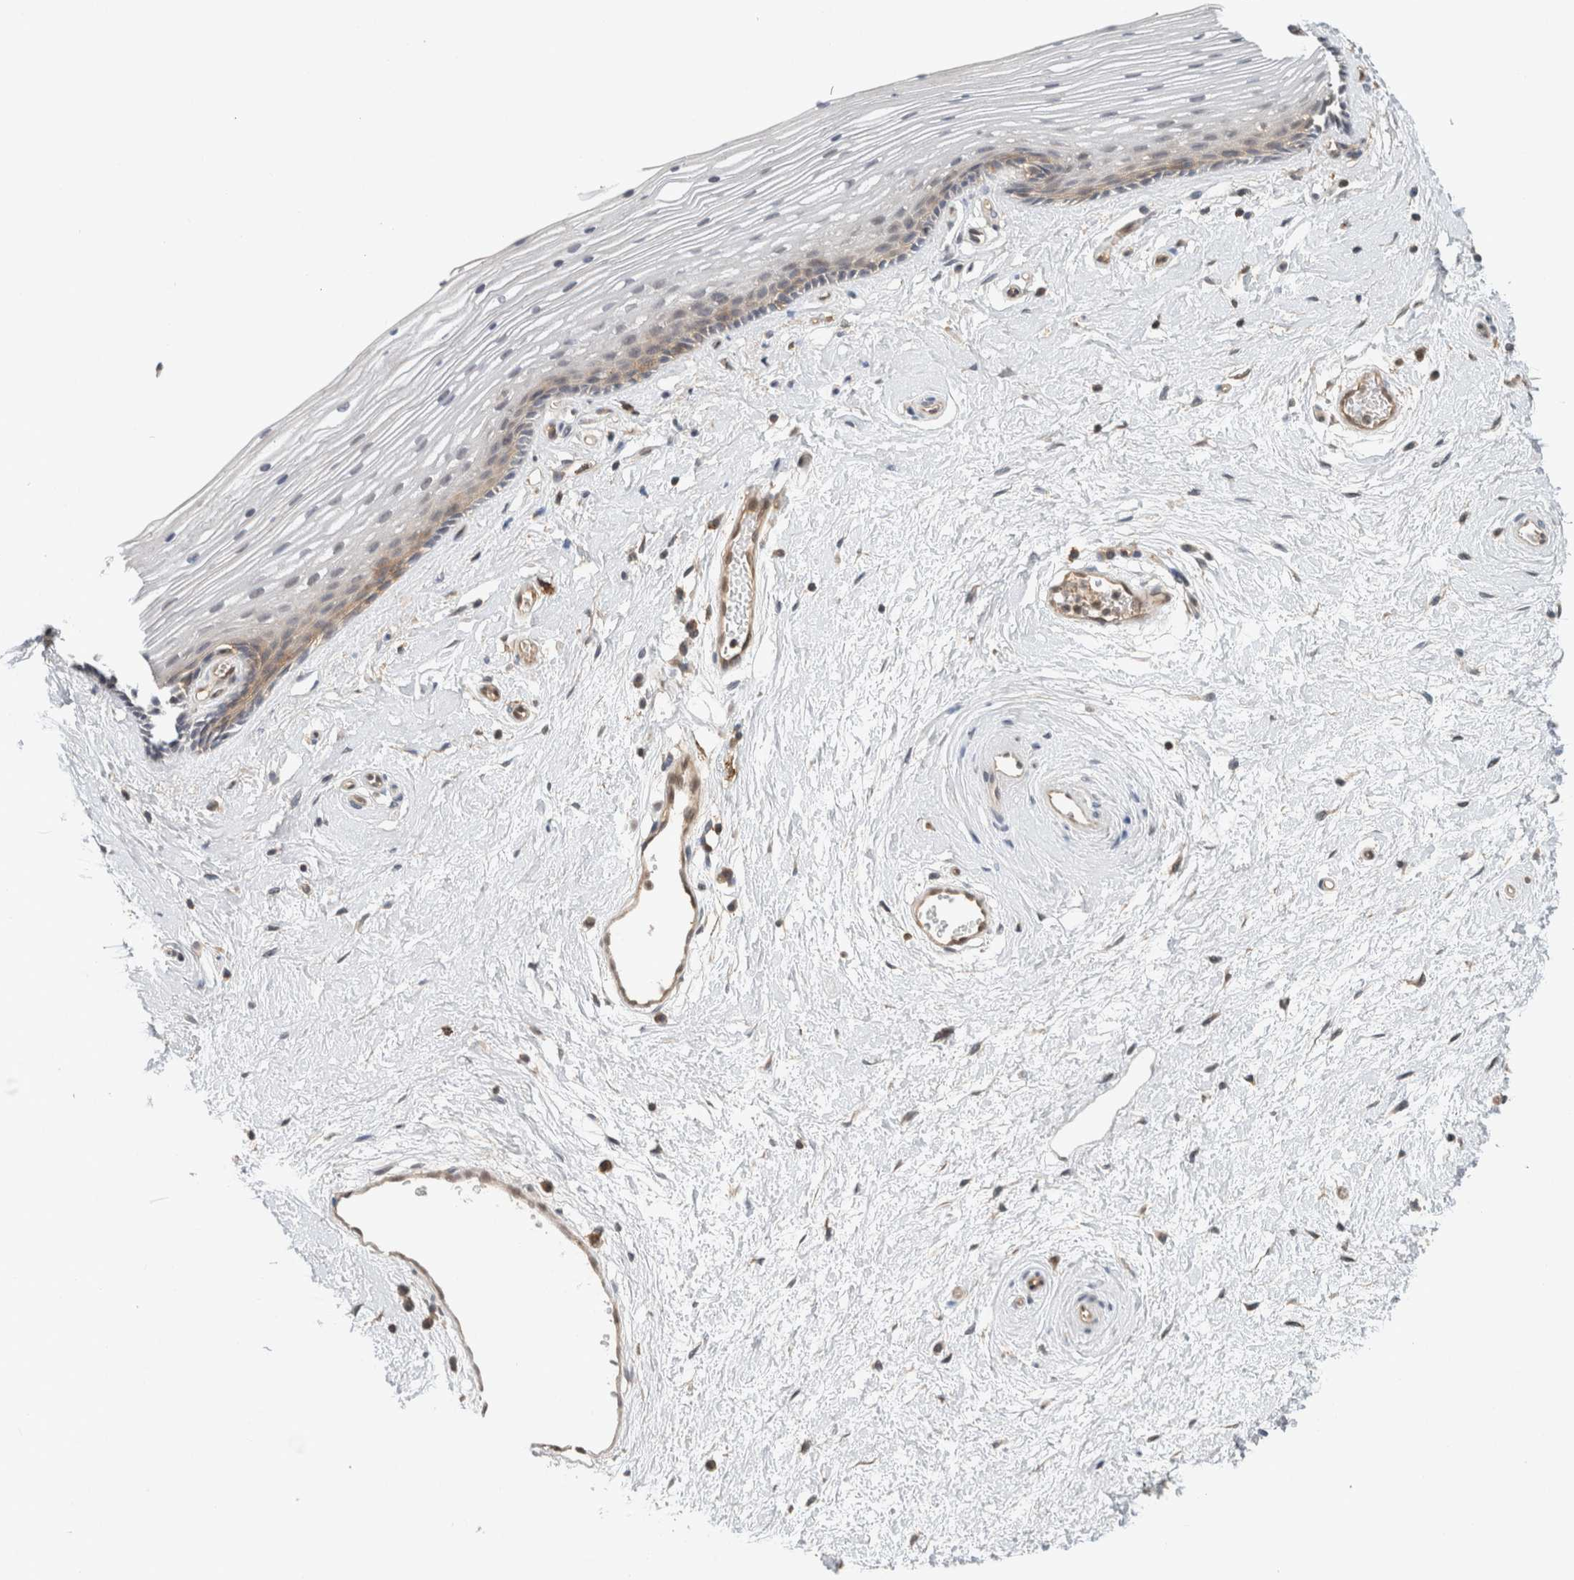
{"staining": {"intensity": "weak", "quantity": "<25%", "location": "cytoplasmic/membranous"}, "tissue": "vagina", "cell_type": "Squamous epithelial cells", "image_type": "normal", "snomed": [{"axis": "morphology", "description": "Normal tissue, NOS"}, {"axis": "topography", "description": "Vagina"}], "caption": "Immunohistochemistry micrograph of normal vagina stained for a protein (brown), which exhibits no expression in squamous epithelial cells.", "gene": "PFDN4", "patient": {"sex": "female", "age": 46}}